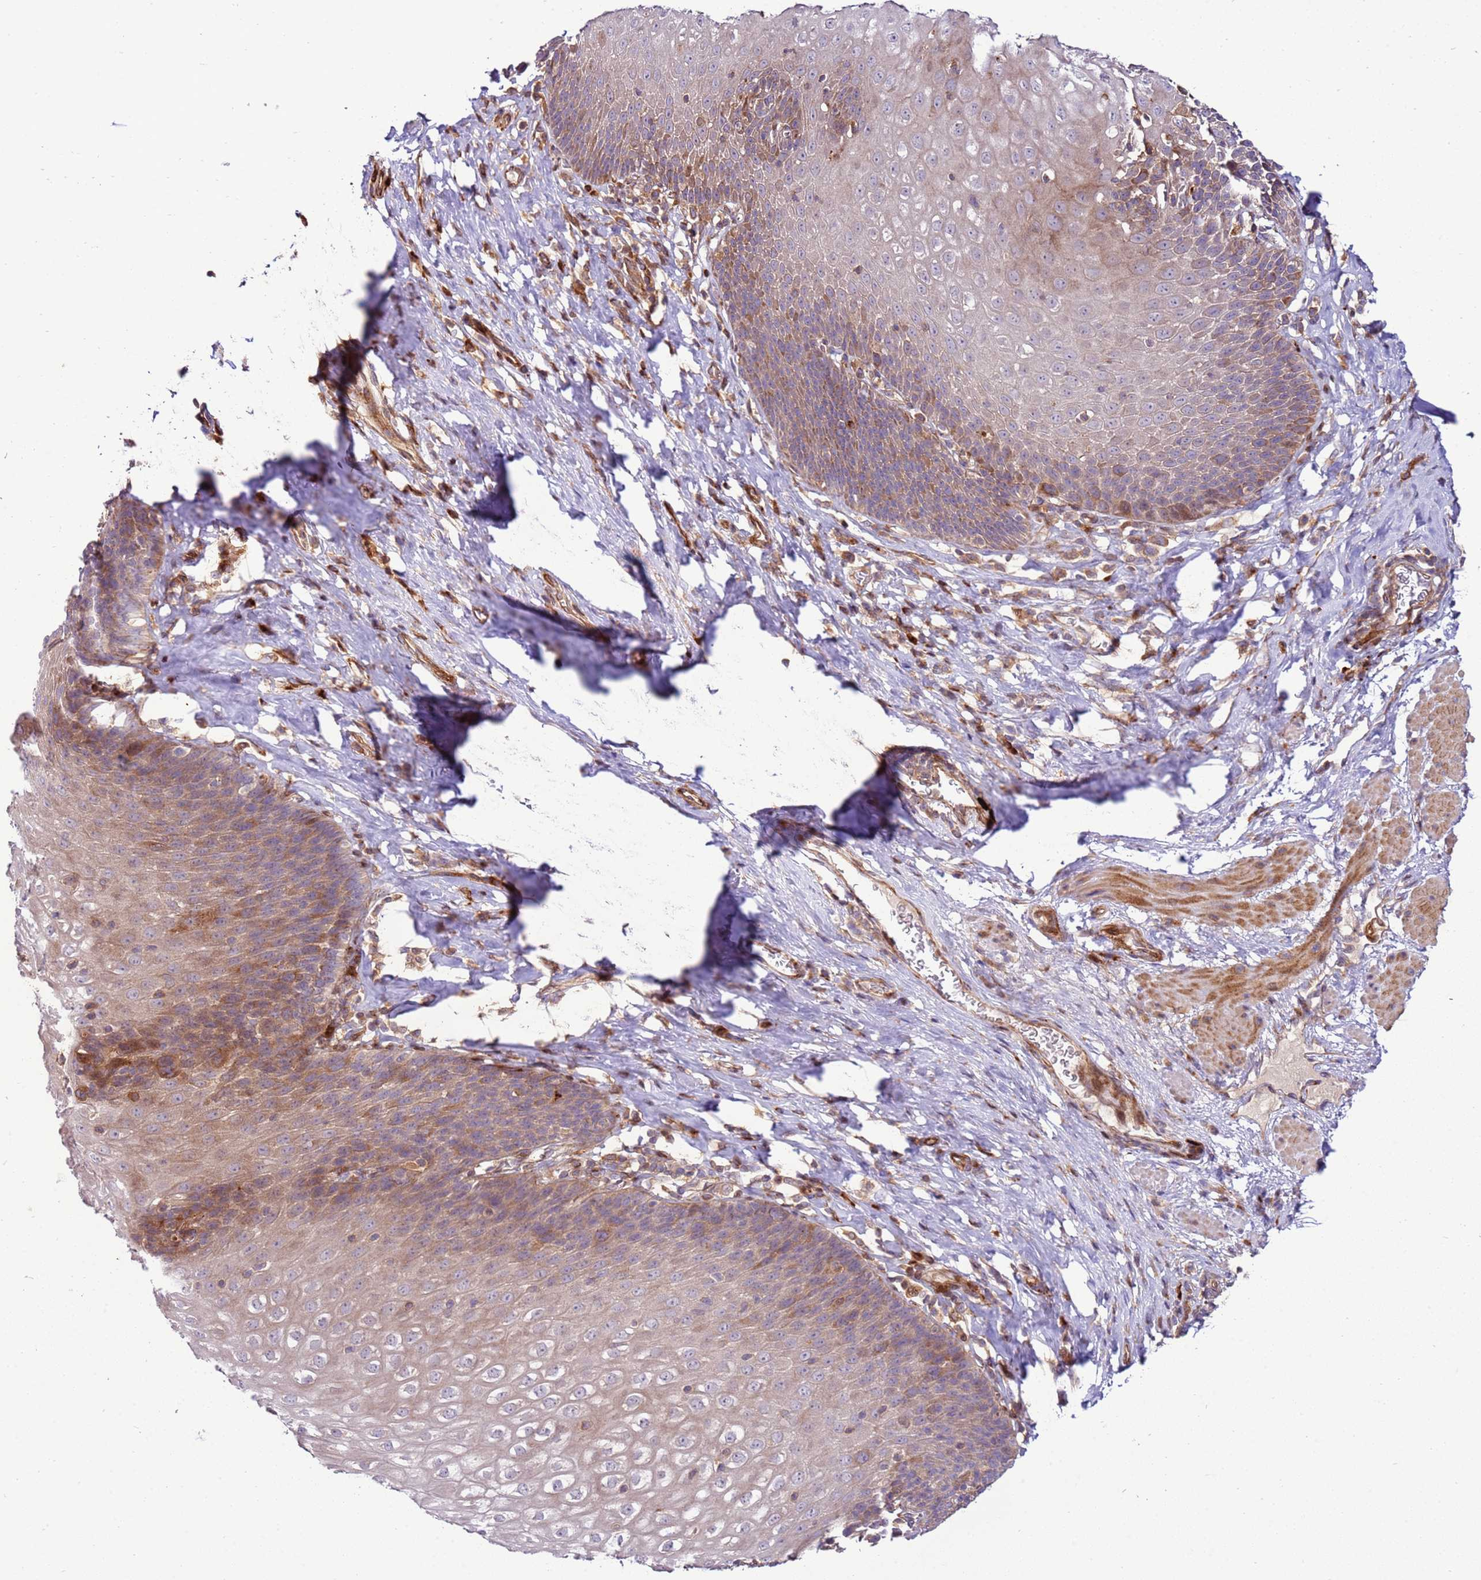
{"staining": {"intensity": "moderate", "quantity": "25%-75%", "location": "cytoplasmic/membranous"}, "tissue": "esophagus", "cell_type": "Squamous epithelial cells", "image_type": "normal", "snomed": [{"axis": "morphology", "description": "Normal tissue, NOS"}, {"axis": "topography", "description": "Esophagus"}], "caption": "Immunohistochemistry (DAB) staining of normal esophagus reveals moderate cytoplasmic/membranous protein staining in approximately 25%-75% of squamous epithelial cells. (DAB IHC with brightfield microscopy, high magnification).", "gene": "ZNF624", "patient": {"sex": "female", "age": 61}}